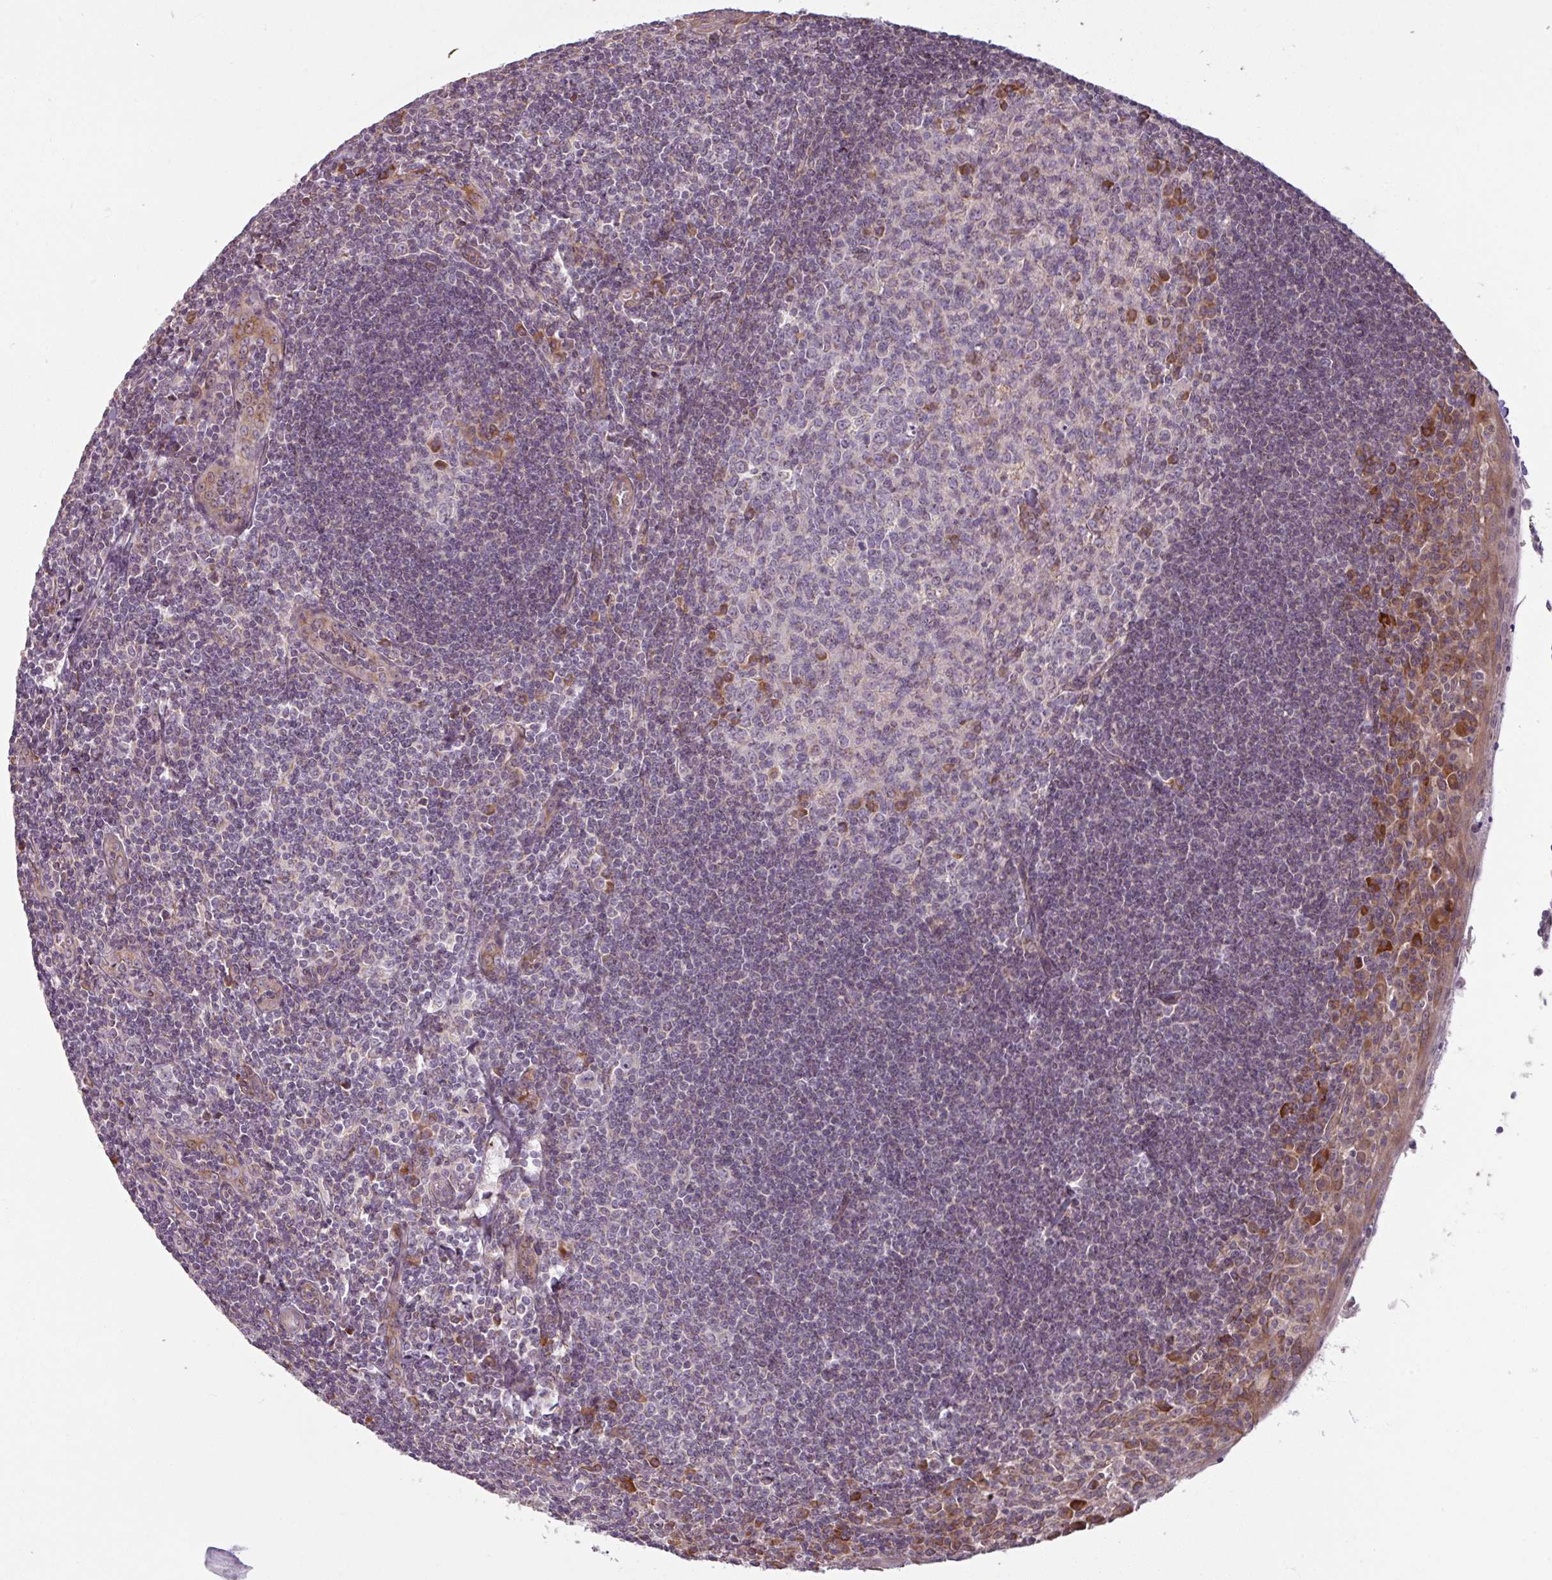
{"staining": {"intensity": "moderate", "quantity": "<25%", "location": "cytoplasmic/membranous"}, "tissue": "tonsil", "cell_type": "Germinal center cells", "image_type": "normal", "snomed": [{"axis": "morphology", "description": "Normal tissue, NOS"}, {"axis": "topography", "description": "Tonsil"}], "caption": "The micrograph displays a brown stain indicating the presence of a protein in the cytoplasmic/membranous of germinal center cells in tonsil. The staining was performed using DAB to visualize the protein expression in brown, while the nuclei were stained in blue with hematoxylin (Magnification: 20x).", "gene": "MAGT1", "patient": {"sex": "male", "age": 27}}